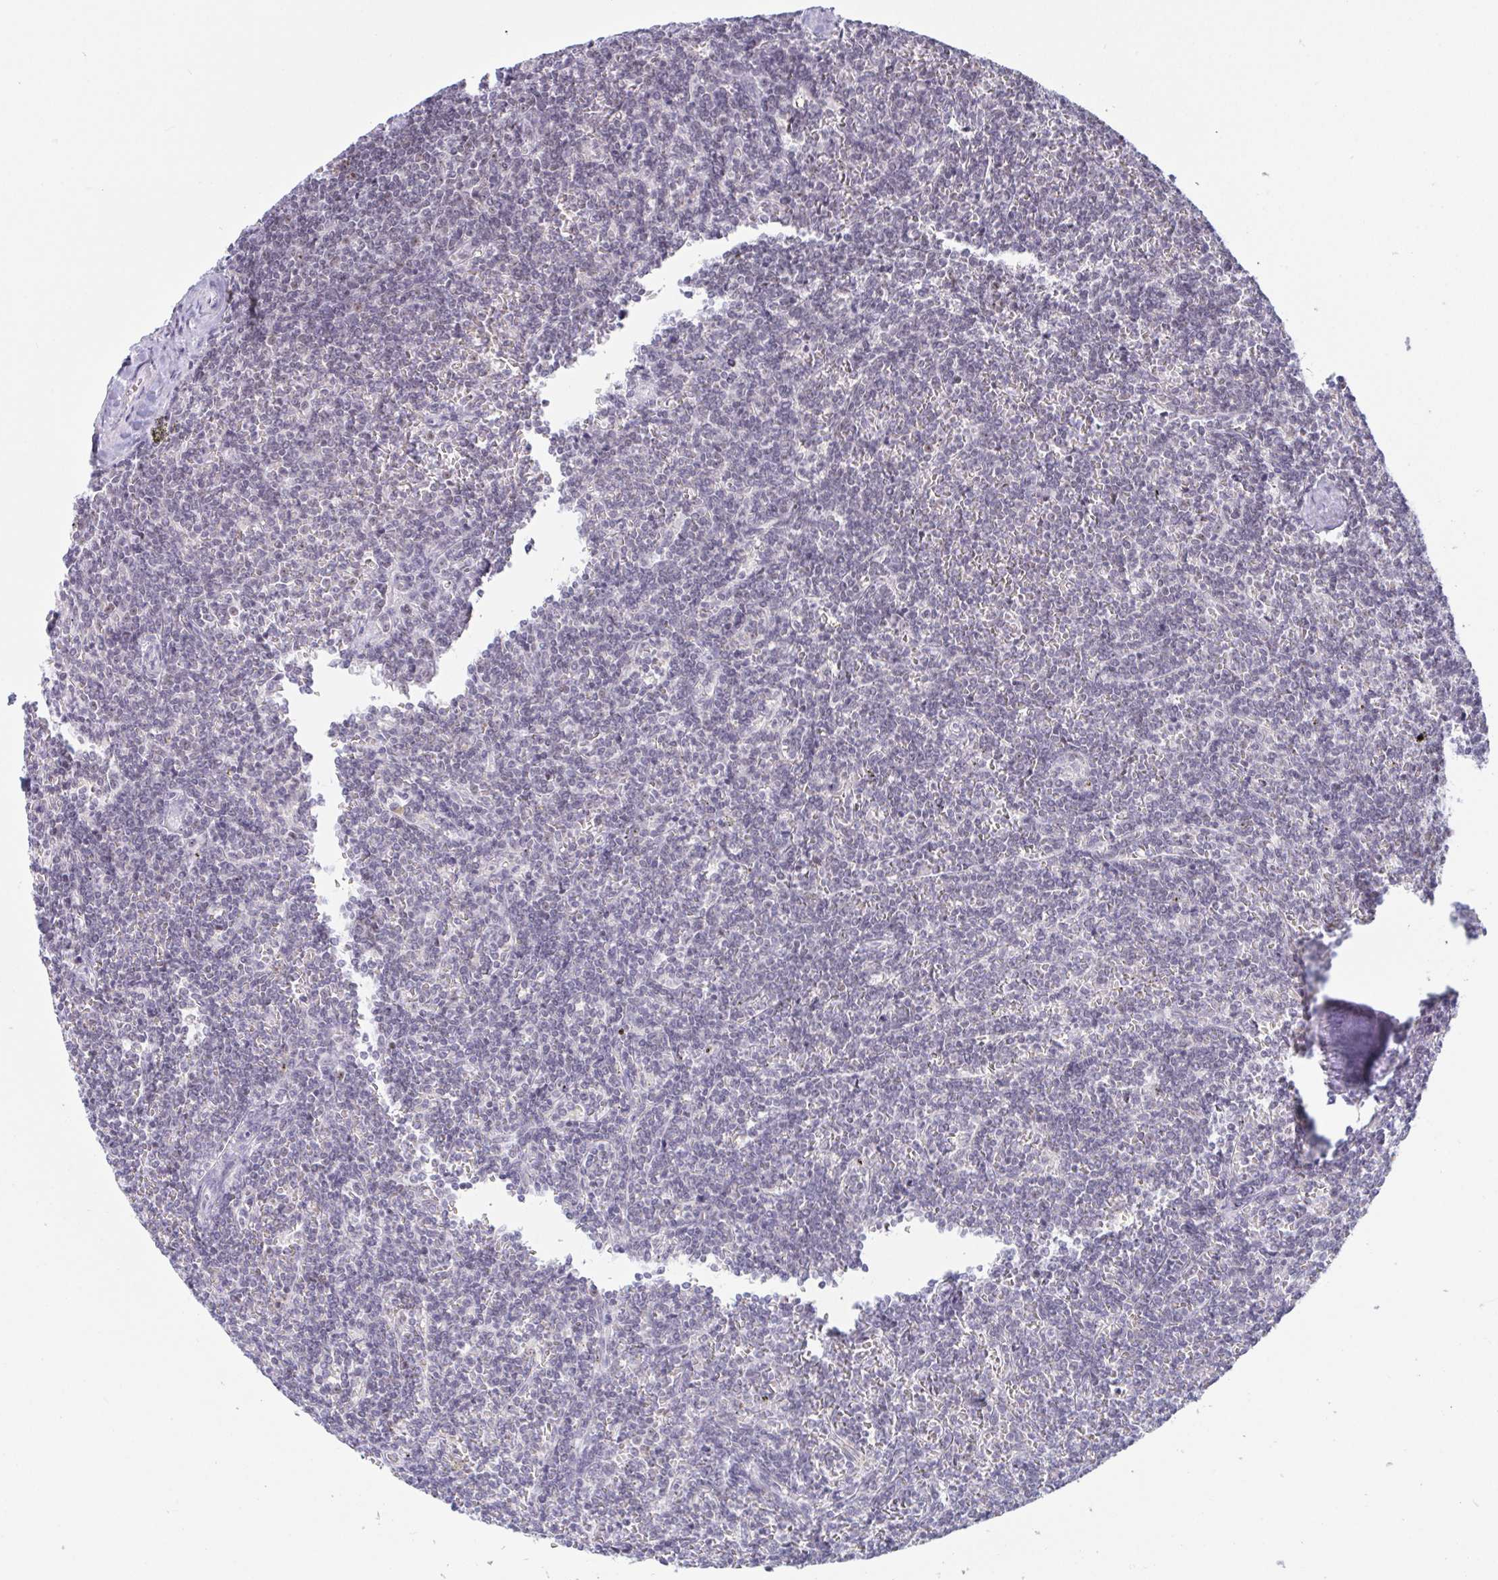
{"staining": {"intensity": "negative", "quantity": "none", "location": "none"}, "tissue": "lymphoma", "cell_type": "Tumor cells", "image_type": "cancer", "snomed": [{"axis": "morphology", "description": "Malignant lymphoma, non-Hodgkin's type, Low grade"}, {"axis": "topography", "description": "Spleen"}], "caption": "High power microscopy micrograph of an immunohistochemistry (IHC) image of lymphoma, revealing no significant expression in tumor cells.", "gene": "SUPT16H", "patient": {"sex": "male", "age": 78}}